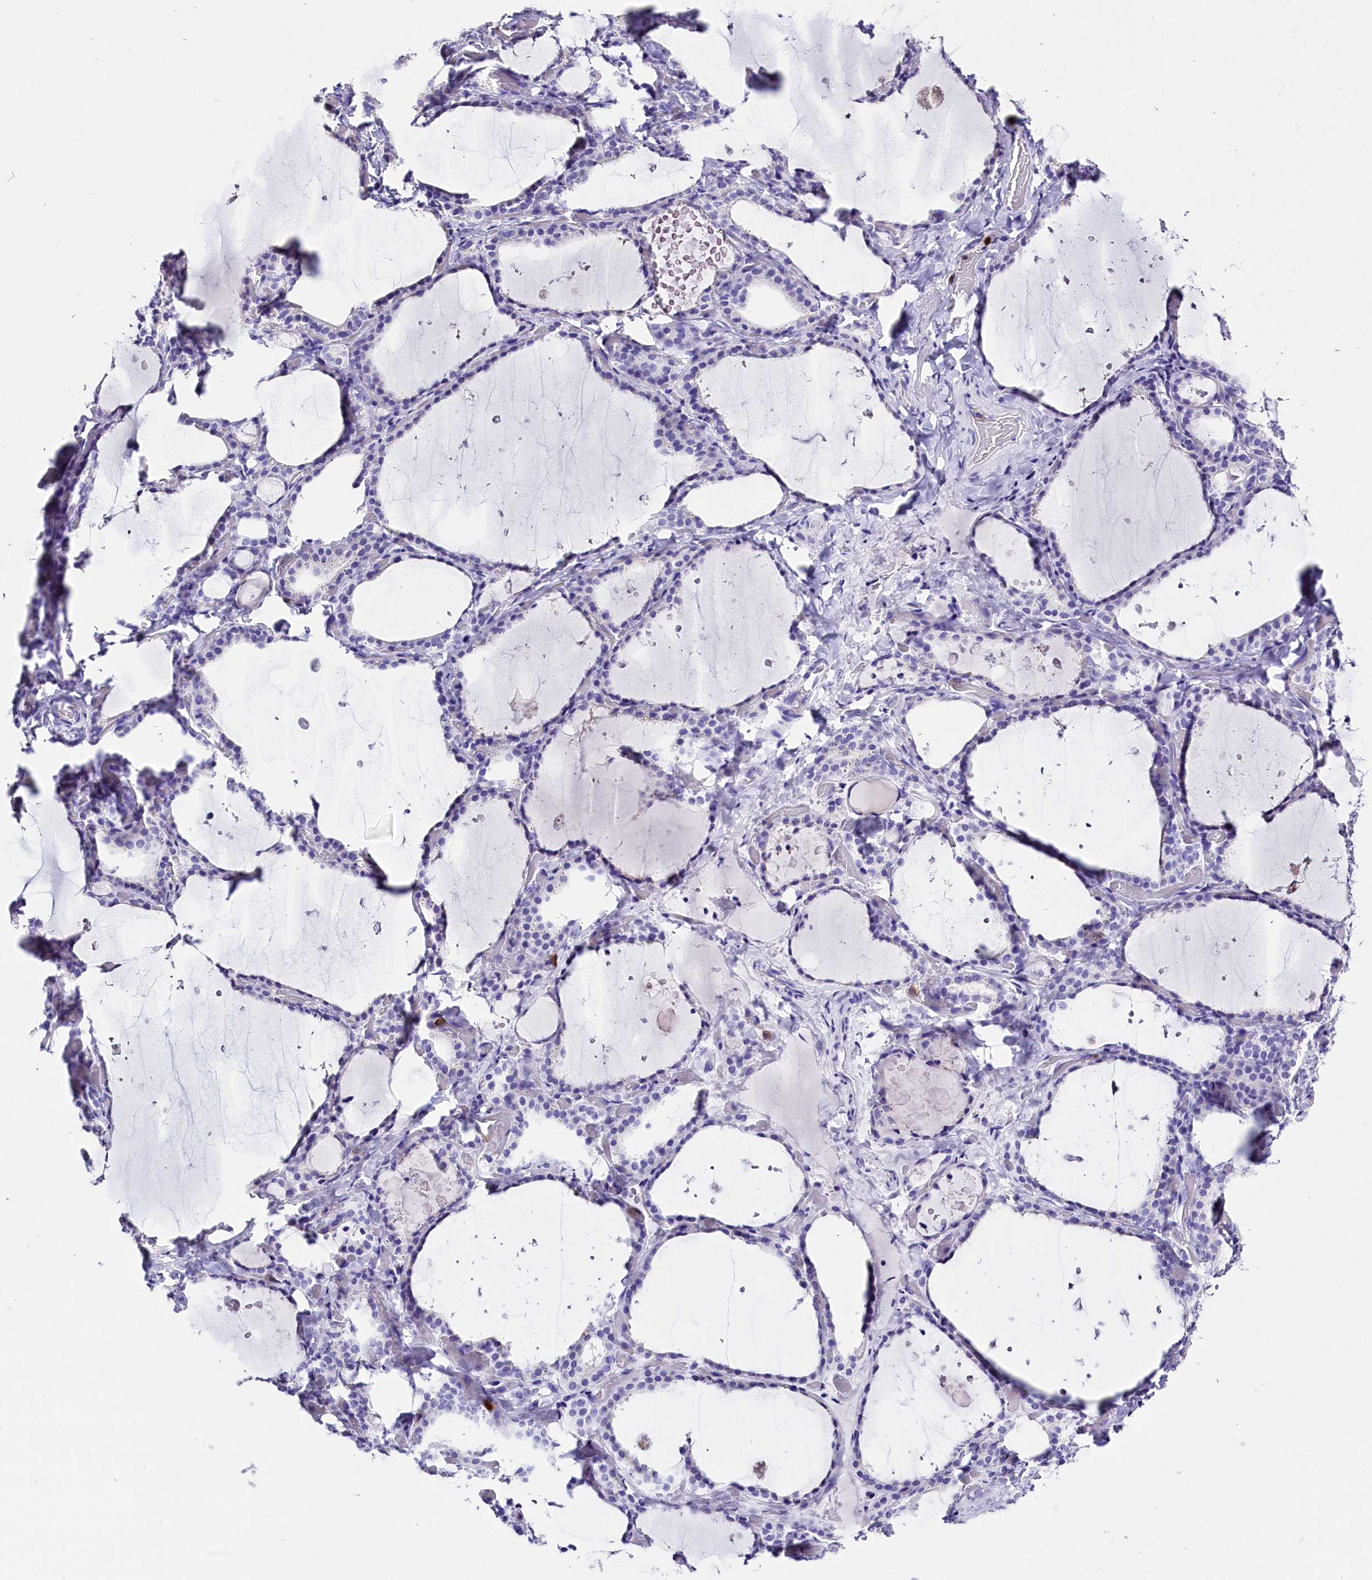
{"staining": {"intensity": "negative", "quantity": "none", "location": "none"}, "tissue": "thyroid gland", "cell_type": "Glandular cells", "image_type": "normal", "snomed": [{"axis": "morphology", "description": "Normal tissue, NOS"}, {"axis": "topography", "description": "Thyroid gland"}], "caption": "Immunohistochemistry (IHC) micrograph of normal thyroid gland: human thyroid gland stained with DAB (3,3'-diaminobenzidine) exhibits no significant protein expression in glandular cells. (DAB (3,3'-diaminobenzidine) IHC, high magnification).", "gene": "CLC", "patient": {"sex": "female", "age": 44}}